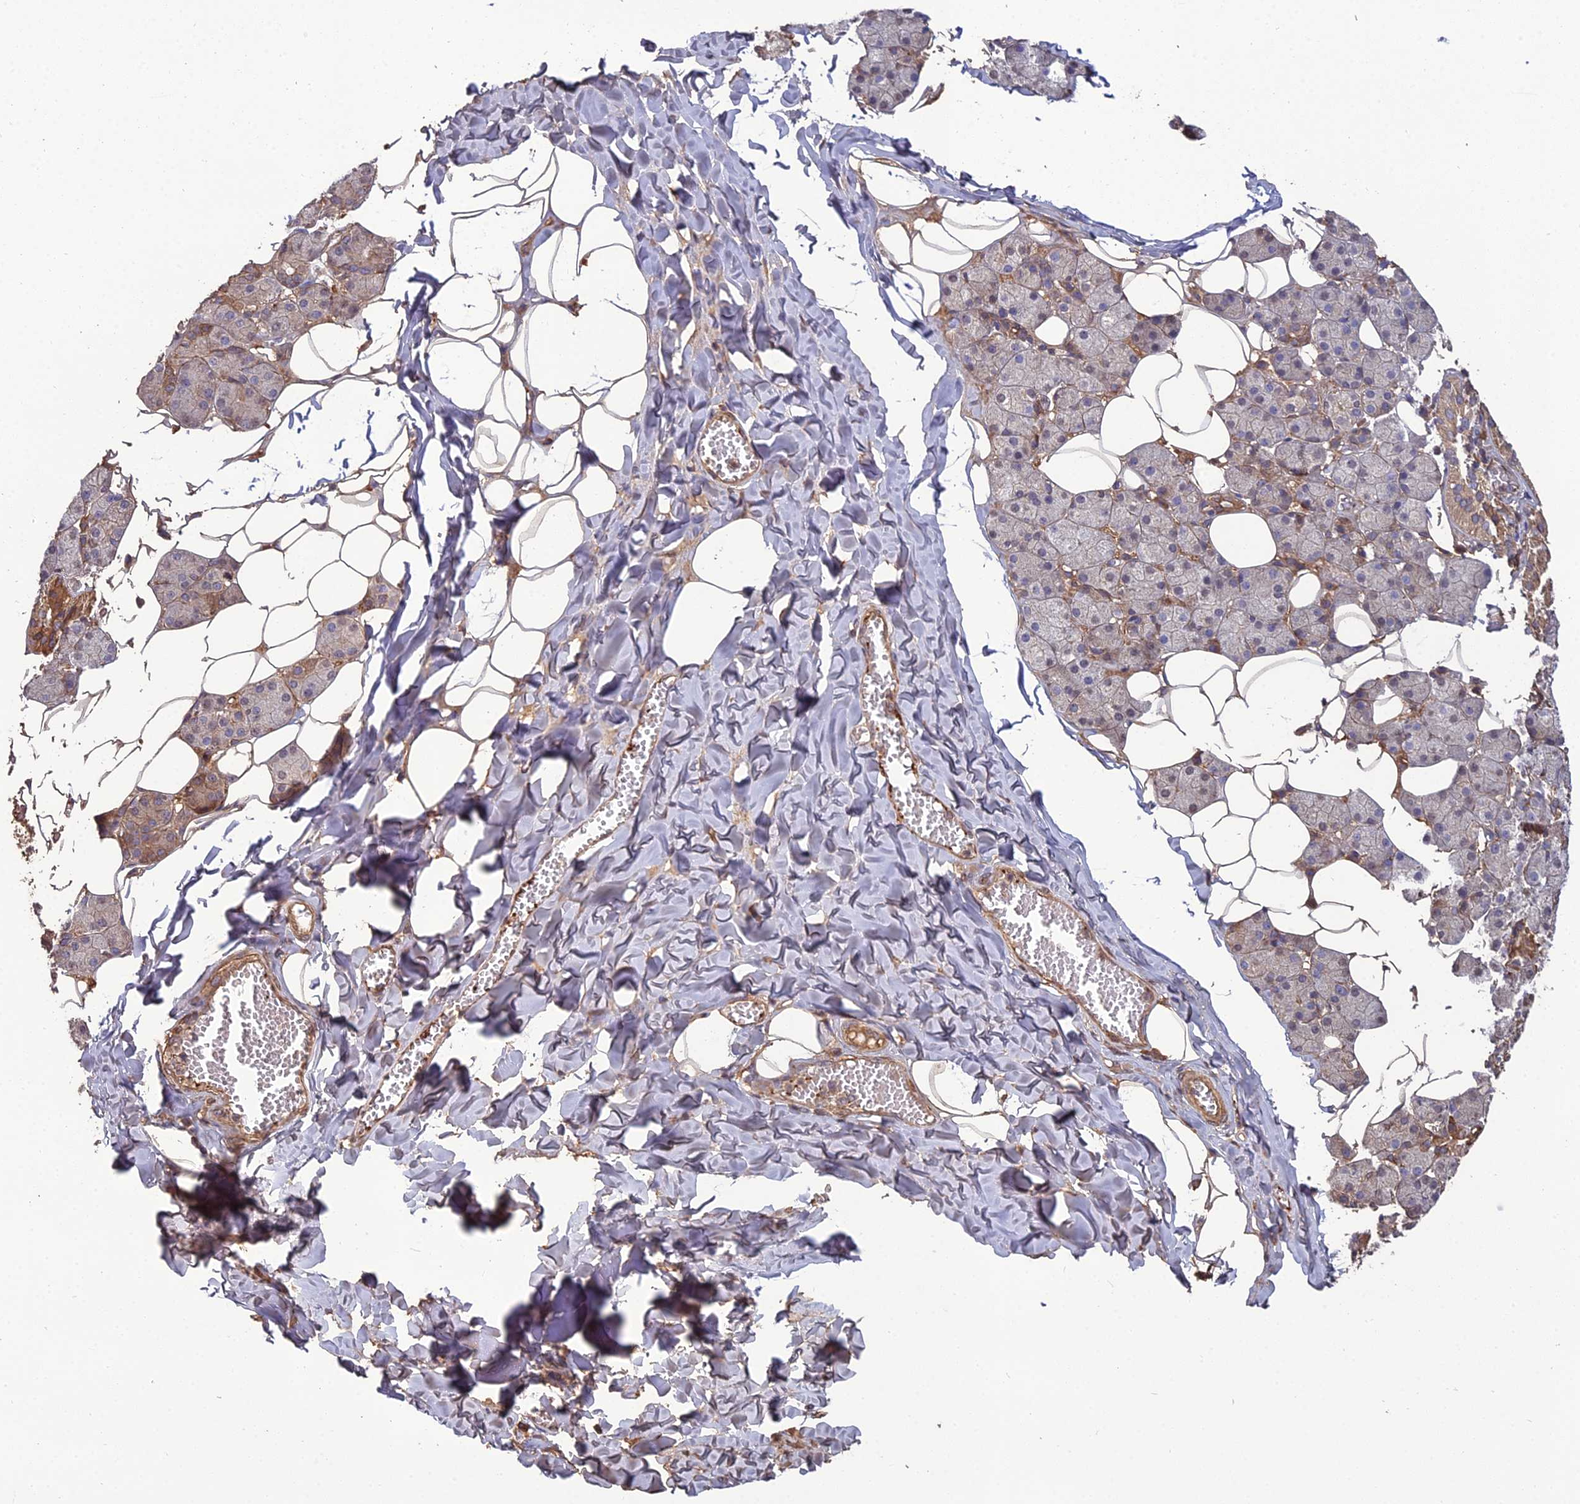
{"staining": {"intensity": "moderate", "quantity": "25%-75%", "location": "cytoplasmic/membranous"}, "tissue": "salivary gland", "cell_type": "Glandular cells", "image_type": "normal", "snomed": [{"axis": "morphology", "description": "Normal tissue, NOS"}, {"axis": "topography", "description": "Salivary gland"}], "caption": "High-power microscopy captured an immunohistochemistry histopathology image of unremarkable salivary gland, revealing moderate cytoplasmic/membranous positivity in approximately 25%-75% of glandular cells. (IHC, brightfield microscopy, high magnification).", "gene": "ATP6V0A2", "patient": {"sex": "female", "age": 33}}